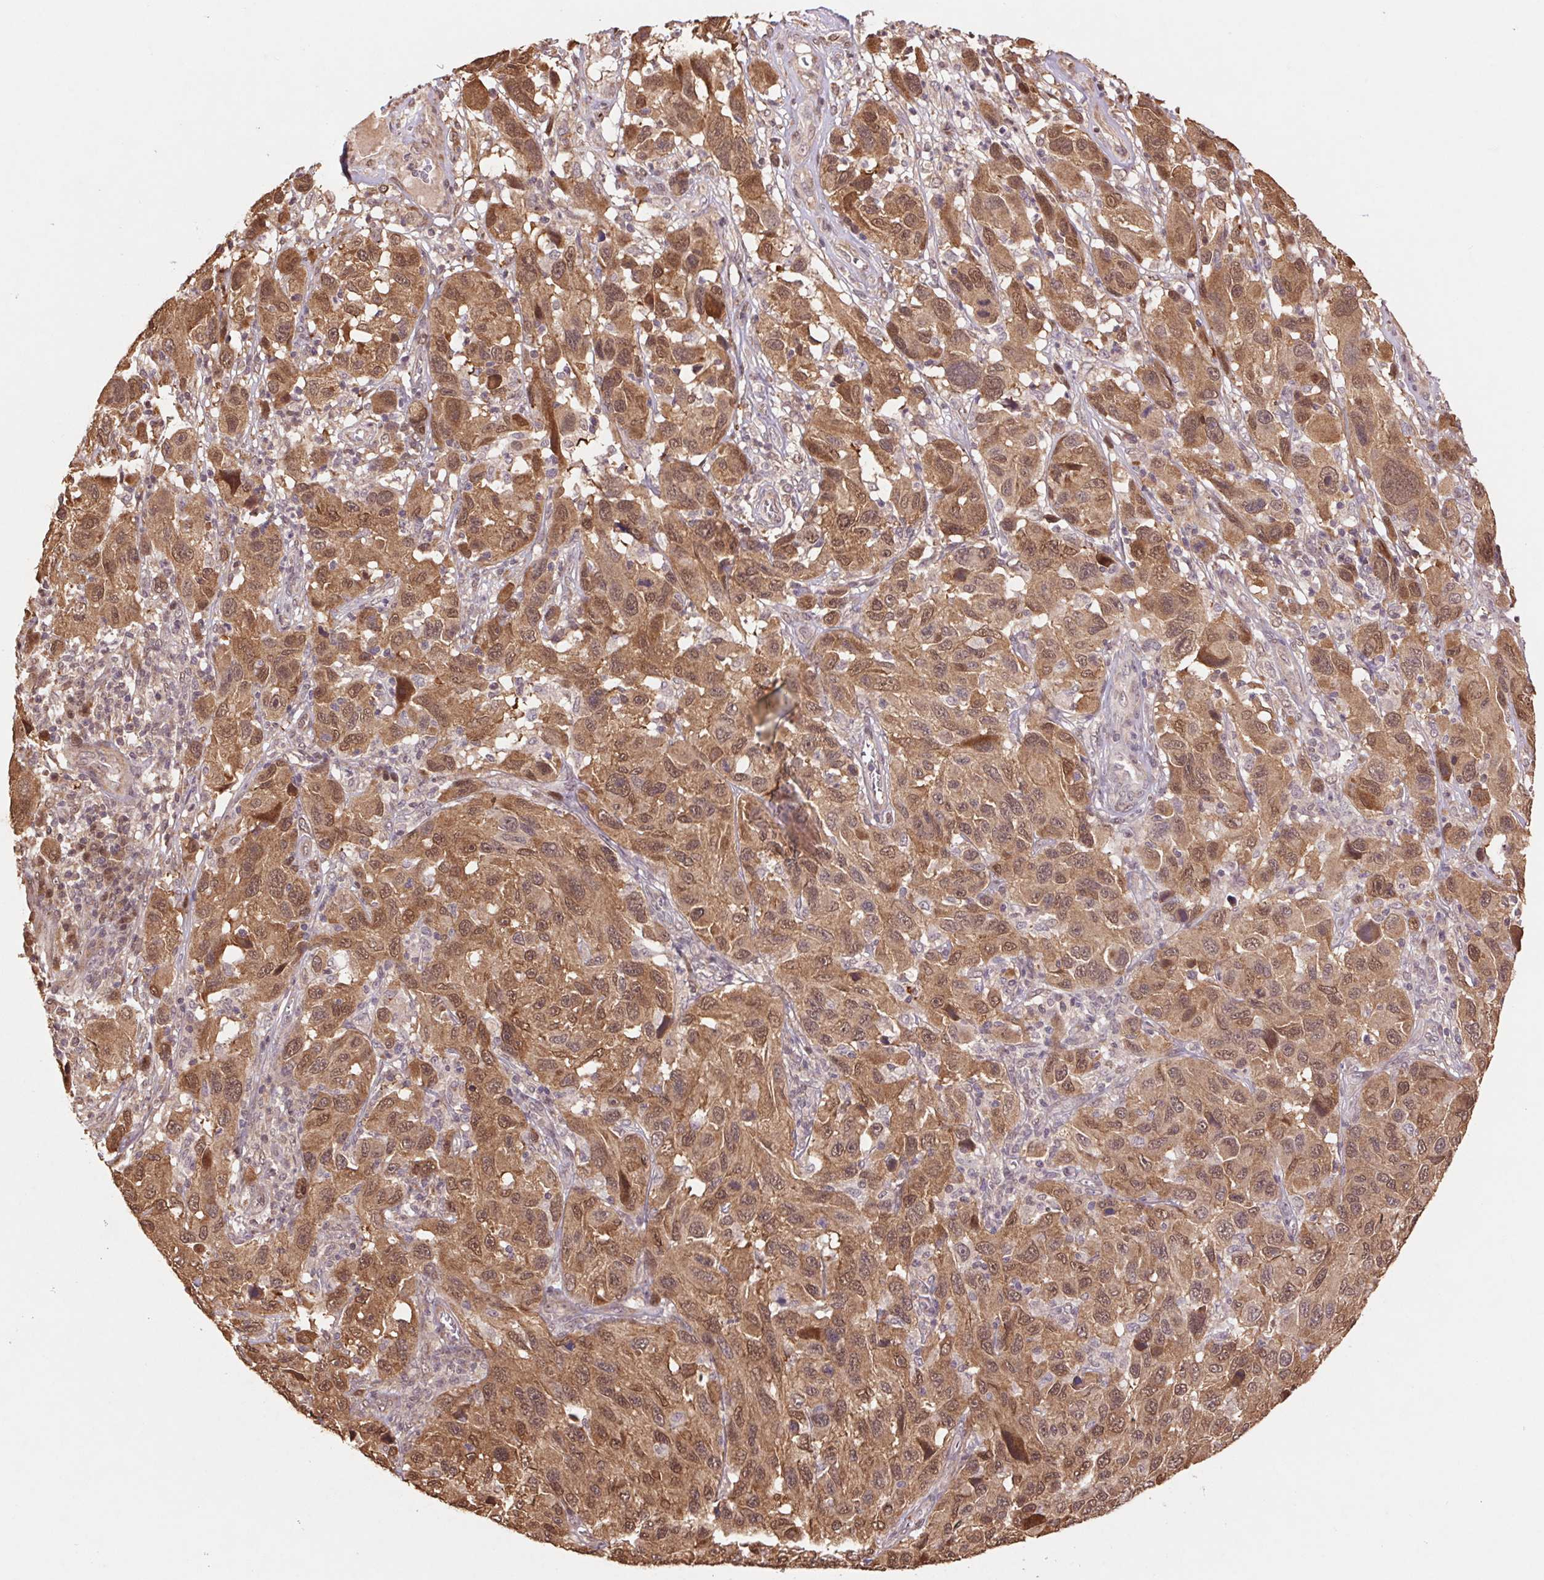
{"staining": {"intensity": "moderate", "quantity": ">75%", "location": "cytoplasmic/membranous,nuclear"}, "tissue": "melanoma", "cell_type": "Tumor cells", "image_type": "cancer", "snomed": [{"axis": "morphology", "description": "Malignant melanoma, NOS"}, {"axis": "topography", "description": "Skin"}], "caption": "Malignant melanoma tissue reveals moderate cytoplasmic/membranous and nuclear positivity in about >75% of tumor cells, visualized by immunohistochemistry.", "gene": "CUTA", "patient": {"sex": "male", "age": 53}}